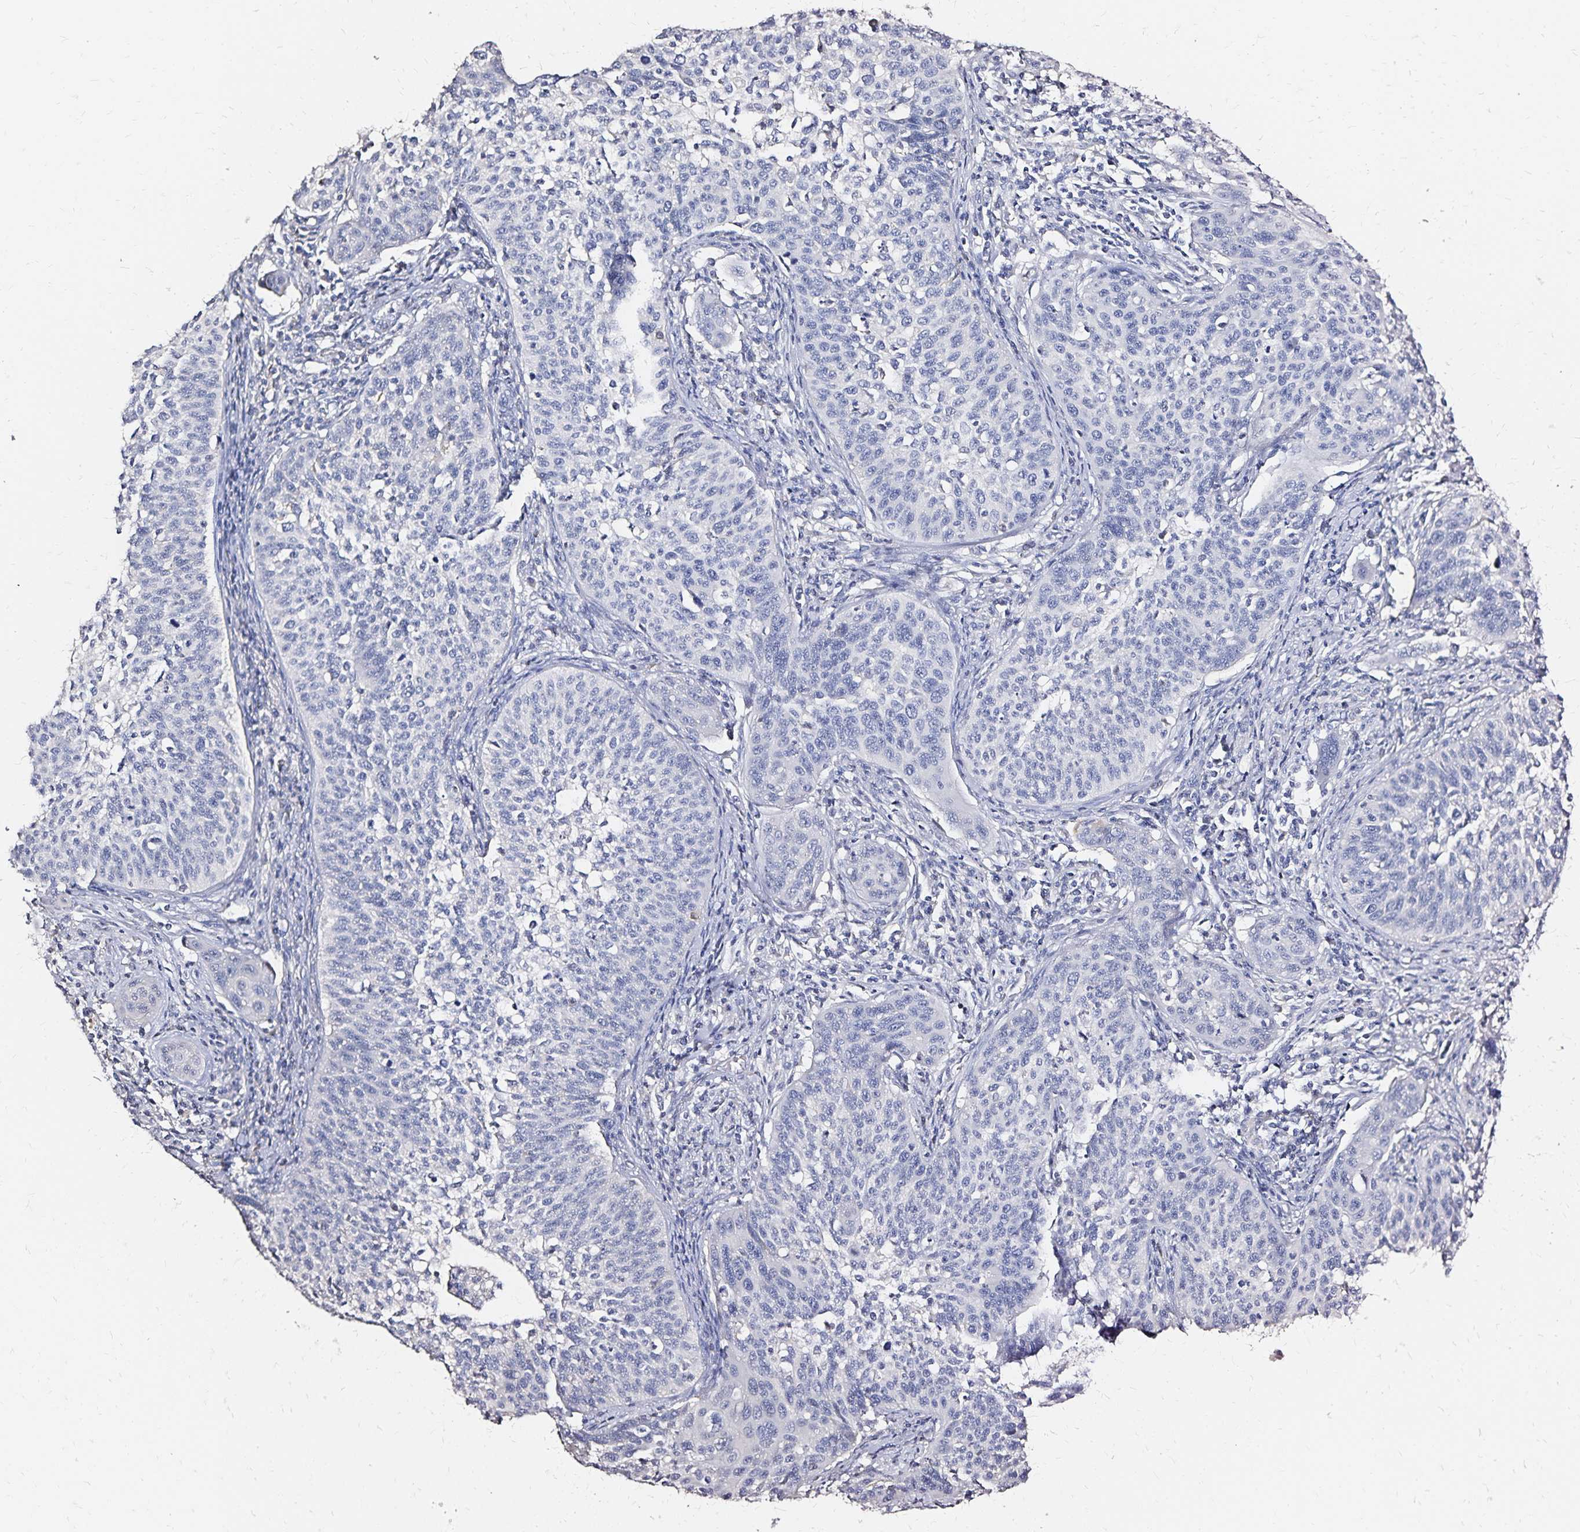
{"staining": {"intensity": "negative", "quantity": "none", "location": "none"}, "tissue": "cervical cancer", "cell_type": "Tumor cells", "image_type": "cancer", "snomed": [{"axis": "morphology", "description": "Squamous cell carcinoma, NOS"}, {"axis": "topography", "description": "Cervix"}], "caption": "Tumor cells are negative for protein expression in human cervical cancer. Nuclei are stained in blue.", "gene": "SLC5A1", "patient": {"sex": "female", "age": 31}}